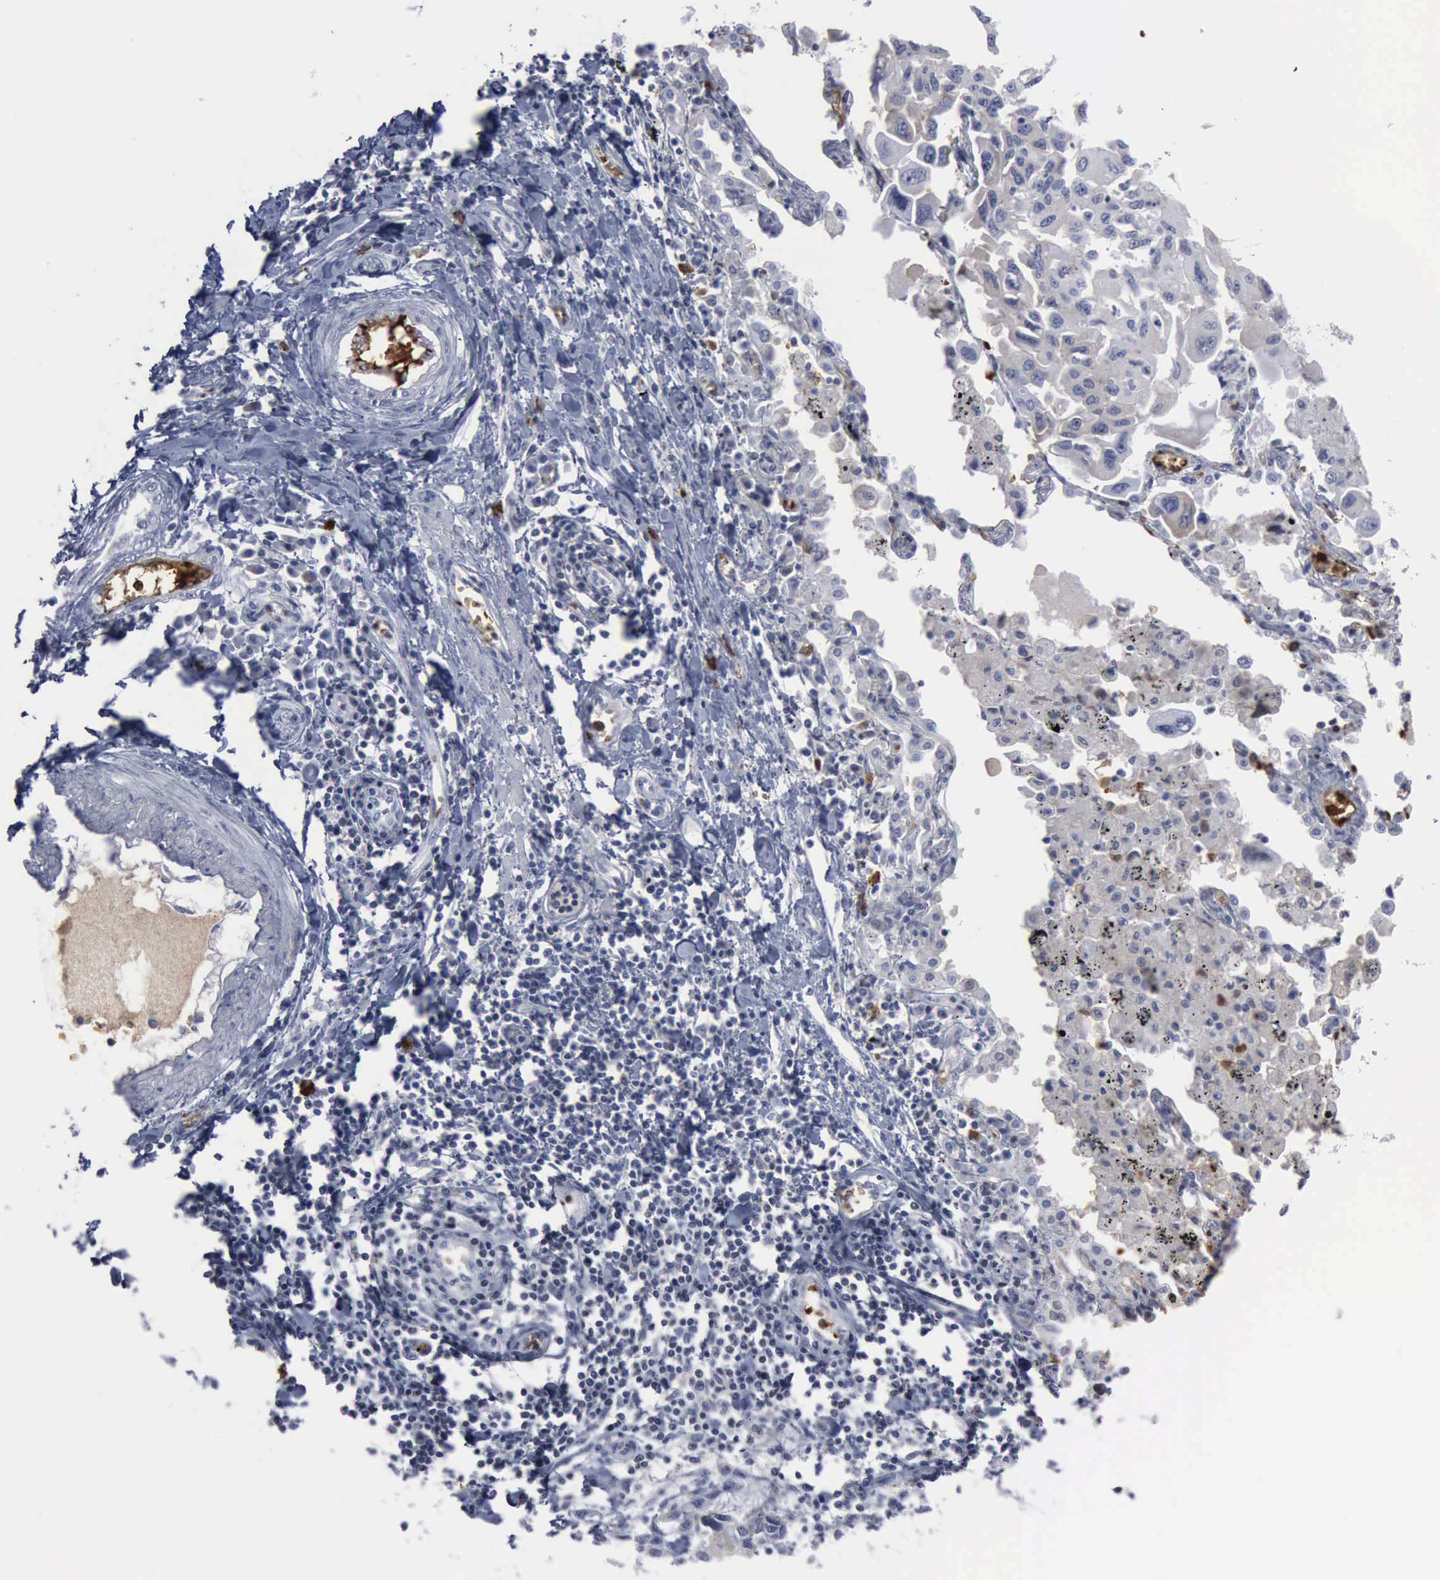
{"staining": {"intensity": "weak", "quantity": "<25%", "location": "cytoplasmic/membranous"}, "tissue": "lung cancer", "cell_type": "Tumor cells", "image_type": "cancer", "snomed": [{"axis": "morphology", "description": "Adenocarcinoma, NOS"}, {"axis": "topography", "description": "Lung"}], "caption": "DAB (3,3'-diaminobenzidine) immunohistochemical staining of human adenocarcinoma (lung) reveals no significant expression in tumor cells. Nuclei are stained in blue.", "gene": "TGFB1", "patient": {"sex": "male", "age": 64}}